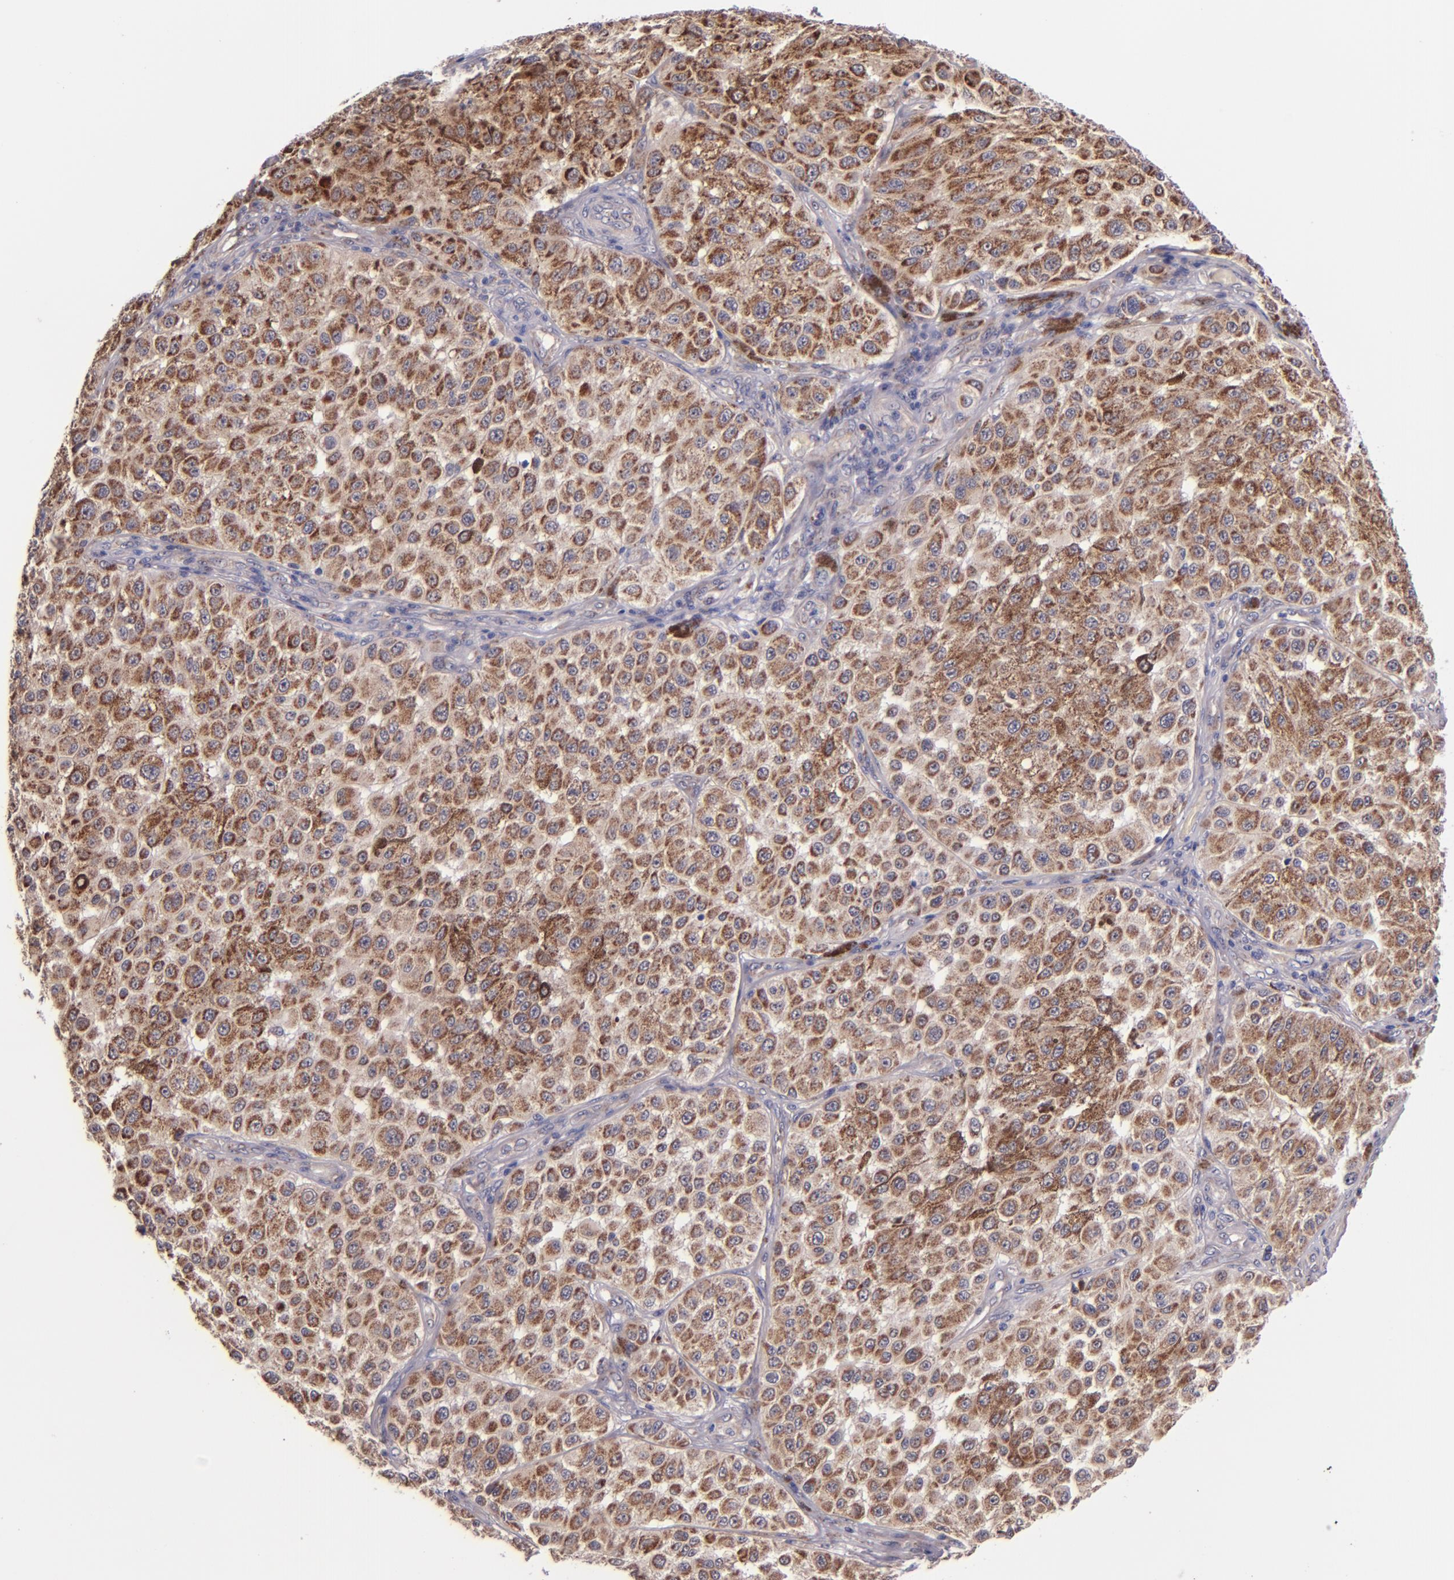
{"staining": {"intensity": "moderate", "quantity": ">75%", "location": "cytoplasmic/membranous"}, "tissue": "melanoma", "cell_type": "Tumor cells", "image_type": "cancer", "snomed": [{"axis": "morphology", "description": "Malignant melanoma, NOS"}, {"axis": "topography", "description": "Skin"}], "caption": "DAB immunohistochemical staining of human malignant melanoma displays moderate cytoplasmic/membranous protein expression in about >75% of tumor cells. Ihc stains the protein in brown and the nuclei are stained blue.", "gene": "SHC1", "patient": {"sex": "female", "age": 64}}